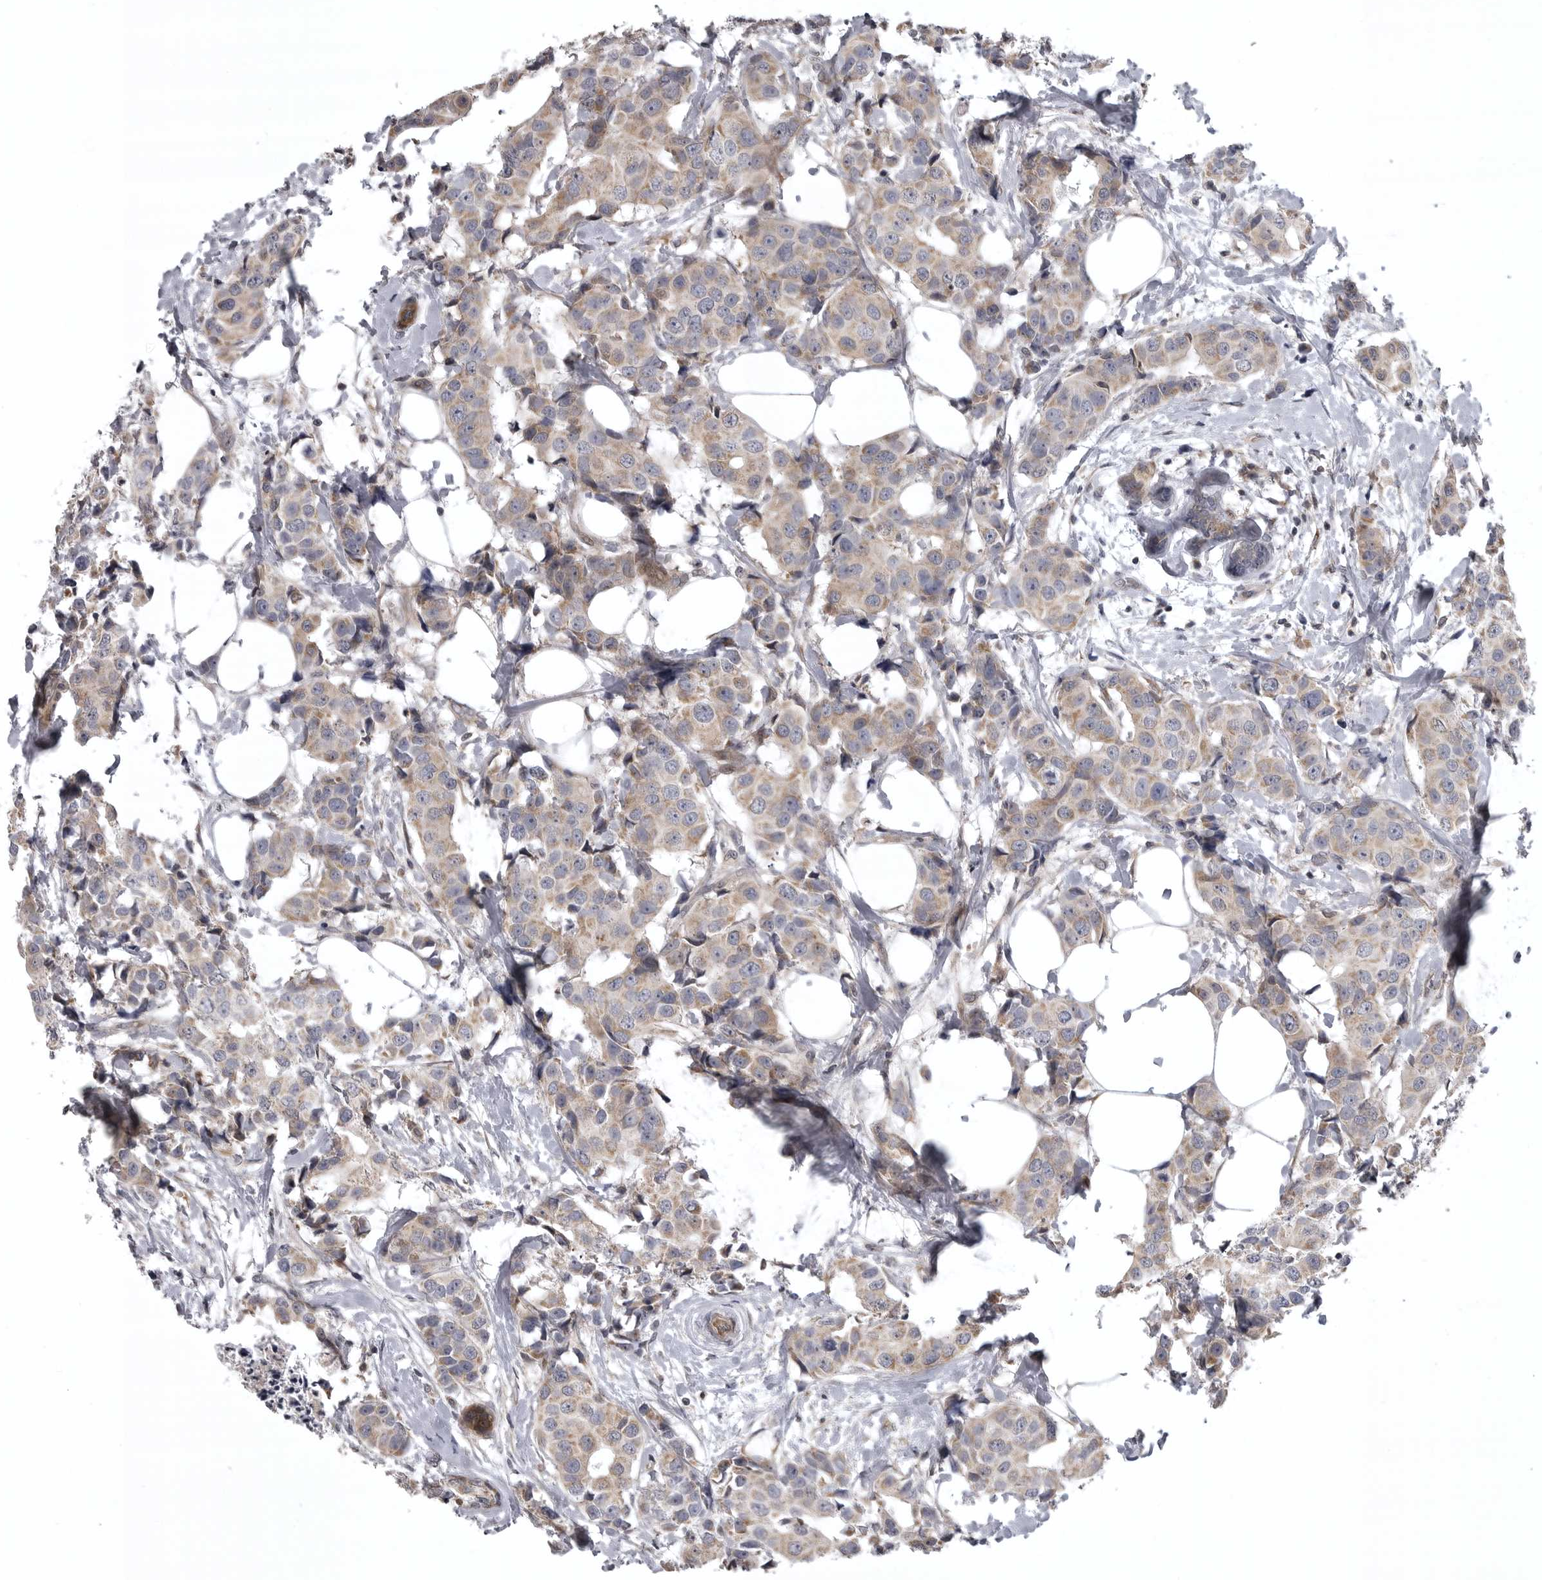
{"staining": {"intensity": "weak", "quantity": ">75%", "location": "cytoplasmic/membranous"}, "tissue": "breast cancer", "cell_type": "Tumor cells", "image_type": "cancer", "snomed": [{"axis": "morphology", "description": "Normal tissue, NOS"}, {"axis": "morphology", "description": "Duct carcinoma"}, {"axis": "topography", "description": "Breast"}], "caption": "This is an image of immunohistochemistry staining of breast cancer, which shows weak staining in the cytoplasmic/membranous of tumor cells.", "gene": "ZNRF1", "patient": {"sex": "female", "age": 39}}